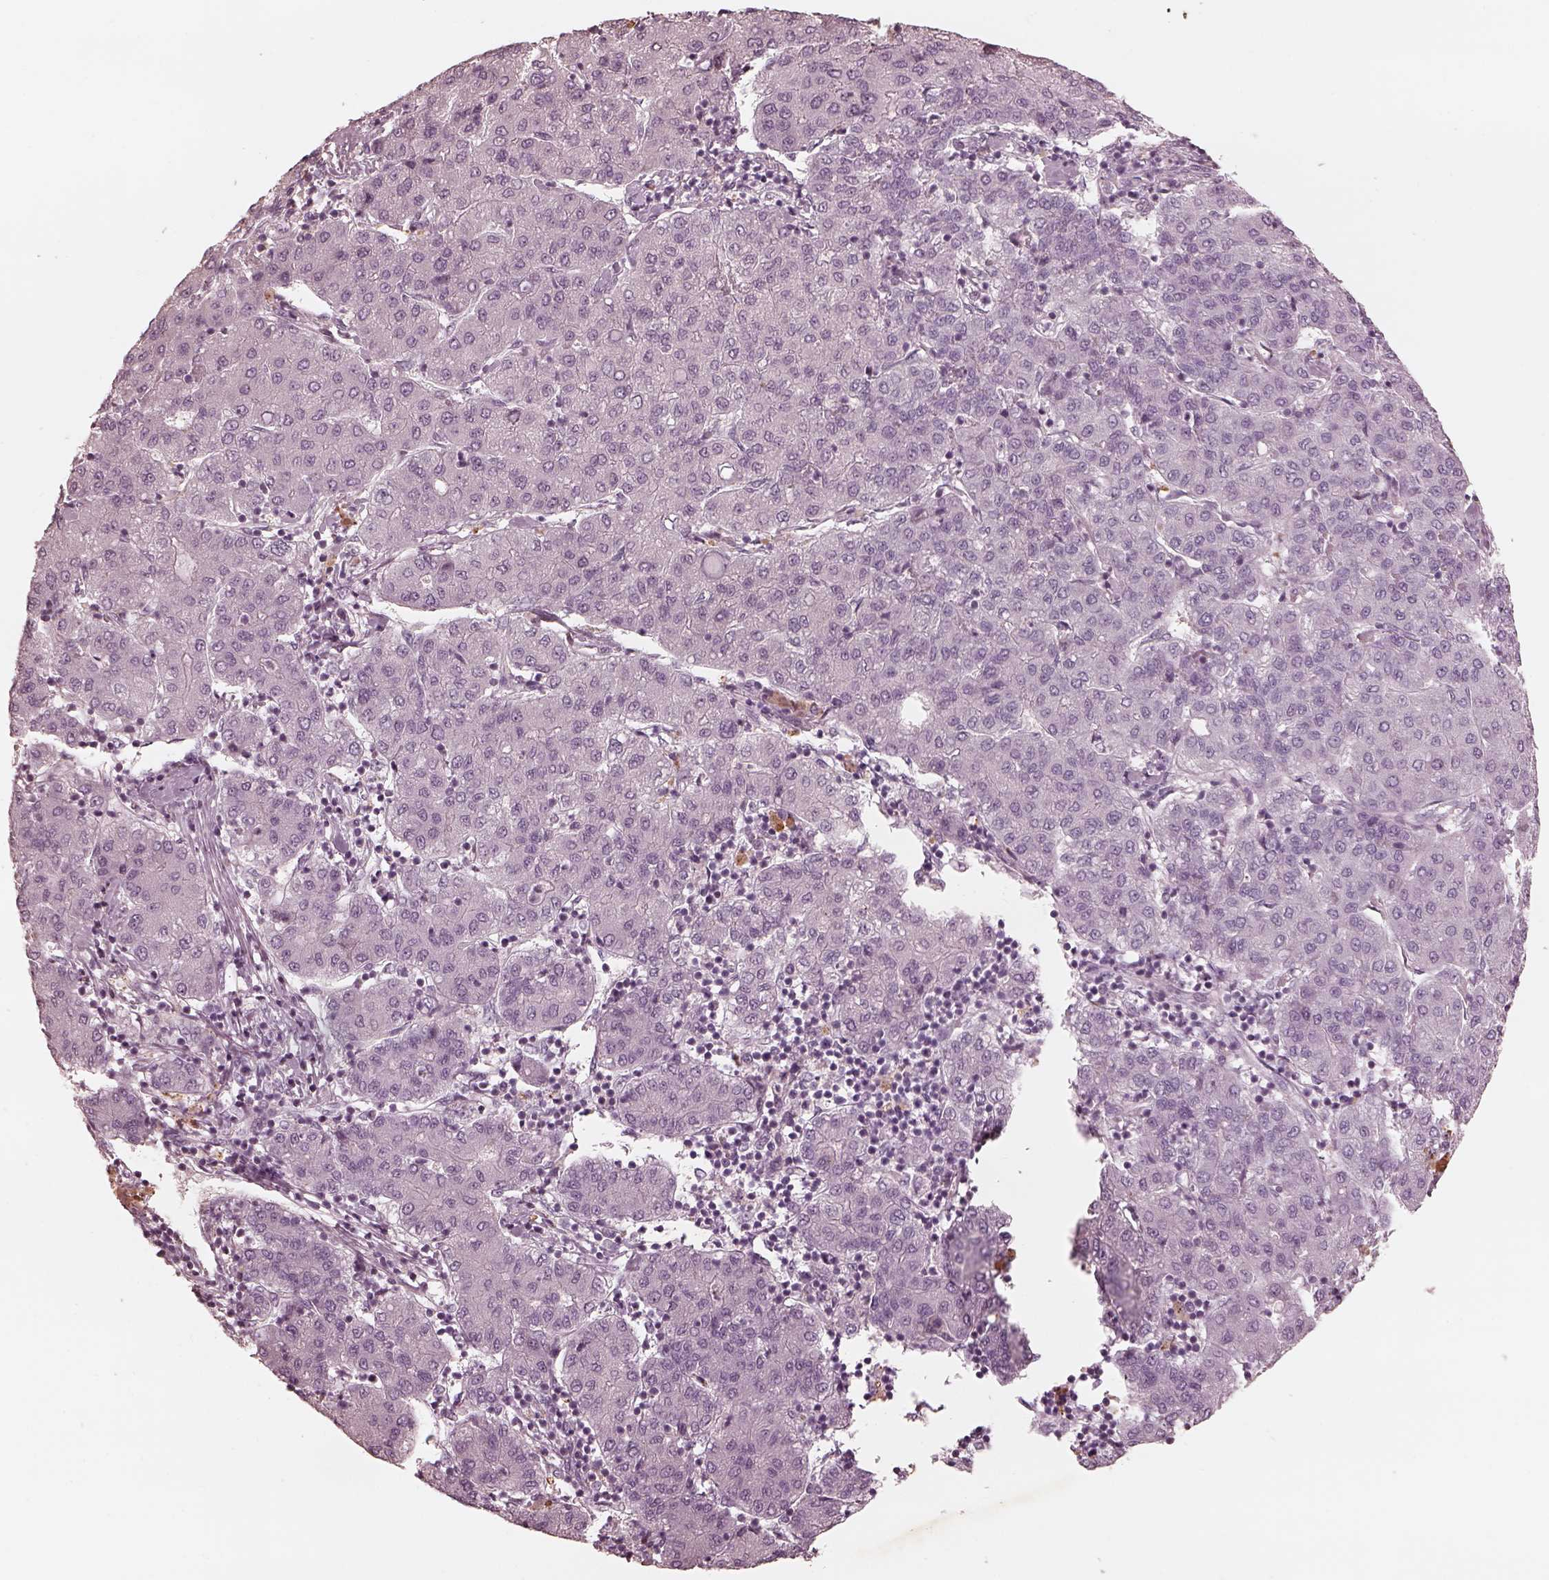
{"staining": {"intensity": "negative", "quantity": "none", "location": "none"}, "tissue": "liver cancer", "cell_type": "Tumor cells", "image_type": "cancer", "snomed": [{"axis": "morphology", "description": "Carcinoma, Hepatocellular, NOS"}, {"axis": "topography", "description": "Liver"}], "caption": "The photomicrograph displays no significant positivity in tumor cells of liver cancer.", "gene": "ADRB3", "patient": {"sex": "male", "age": 65}}